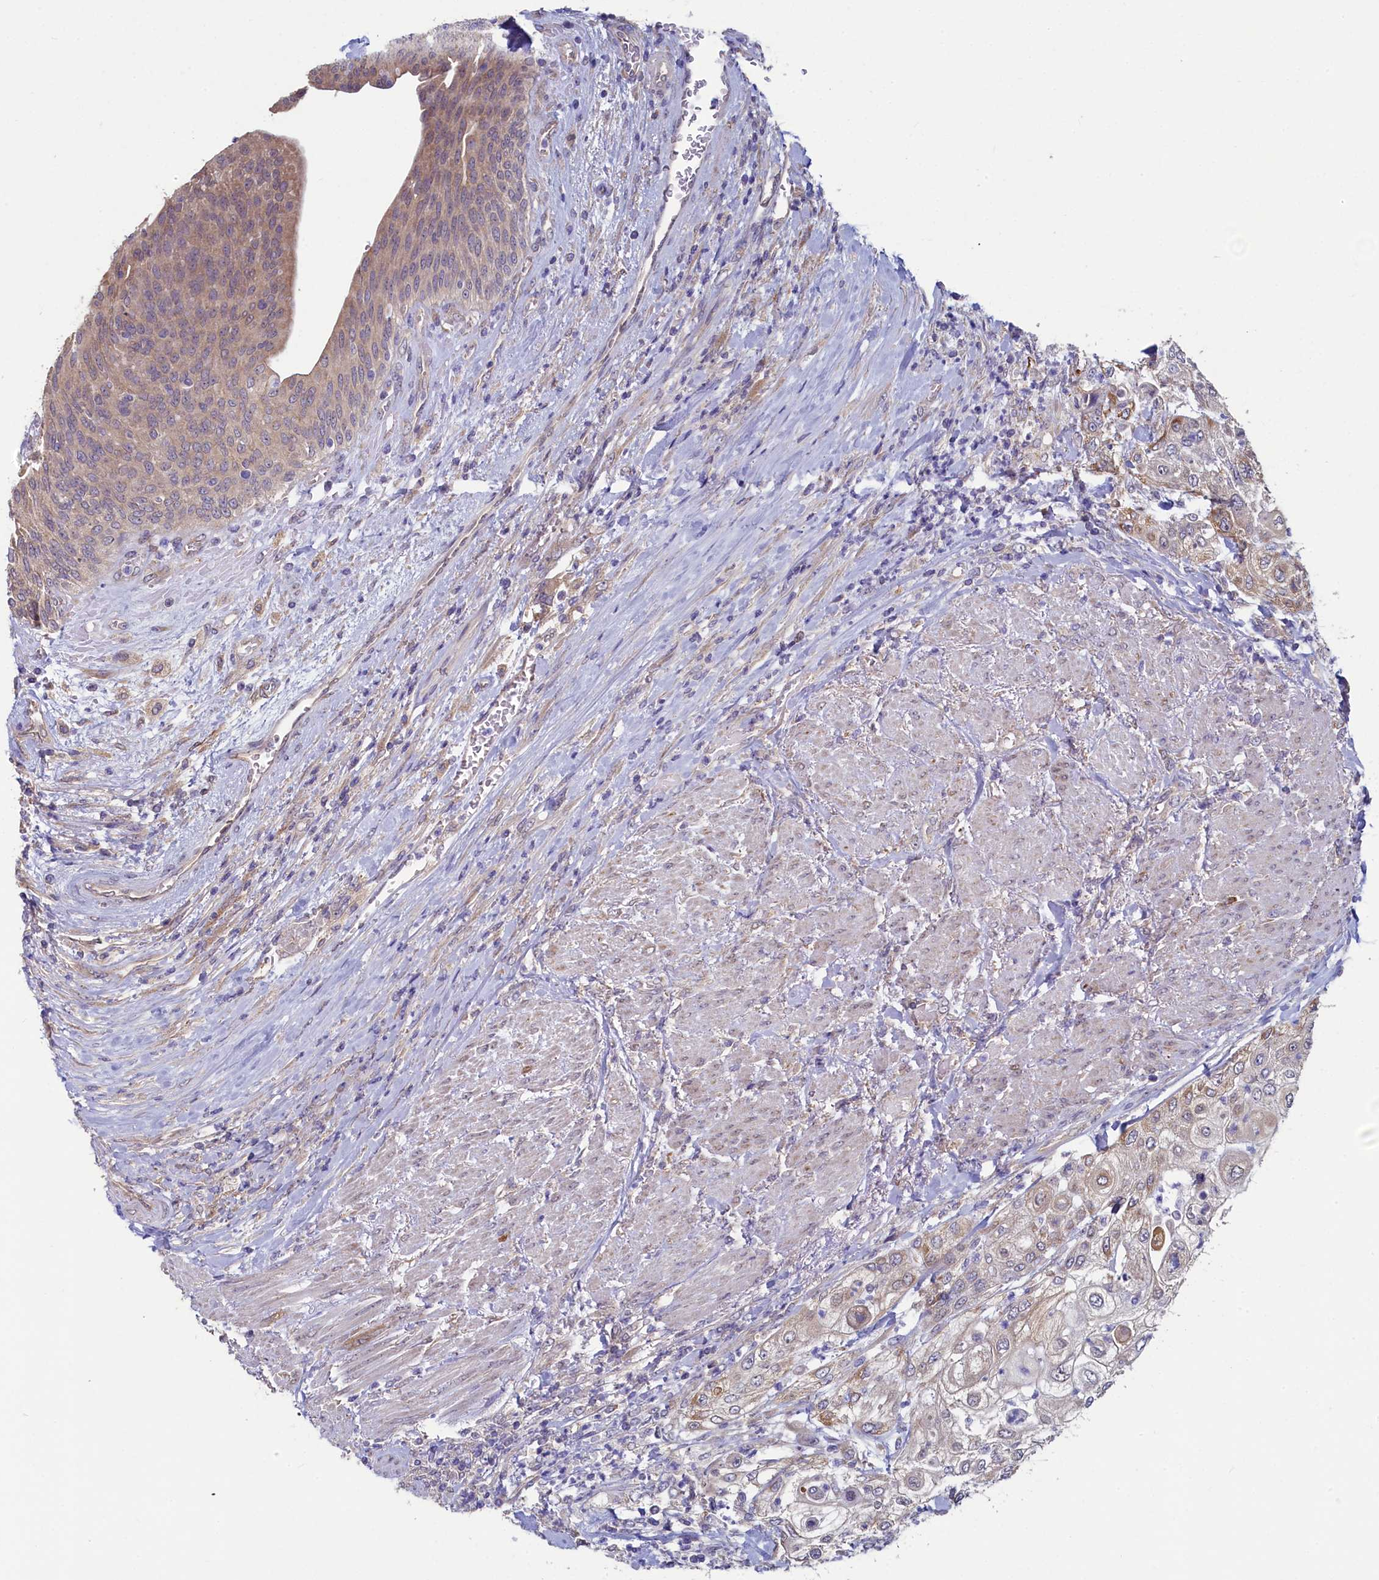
{"staining": {"intensity": "moderate", "quantity": "<25%", "location": "cytoplasmic/membranous"}, "tissue": "urothelial cancer", "cell_type": "Tumor cells", "image_type": "cancer", "snomed": [{"axis": "morphology", "description": "Urothelial carcinoma, High grade"}, {"axis": "topography", "description": "Urinary bladder"}], "caption": "Protein analysis of high-grade urothelial carcinoma tissue demonstrates moderate cytoplasmic/membranous positivity in about <25% of tumor cells.", "gene": "SPATA2L", "patient": {"sex": "female", "age": 79}}